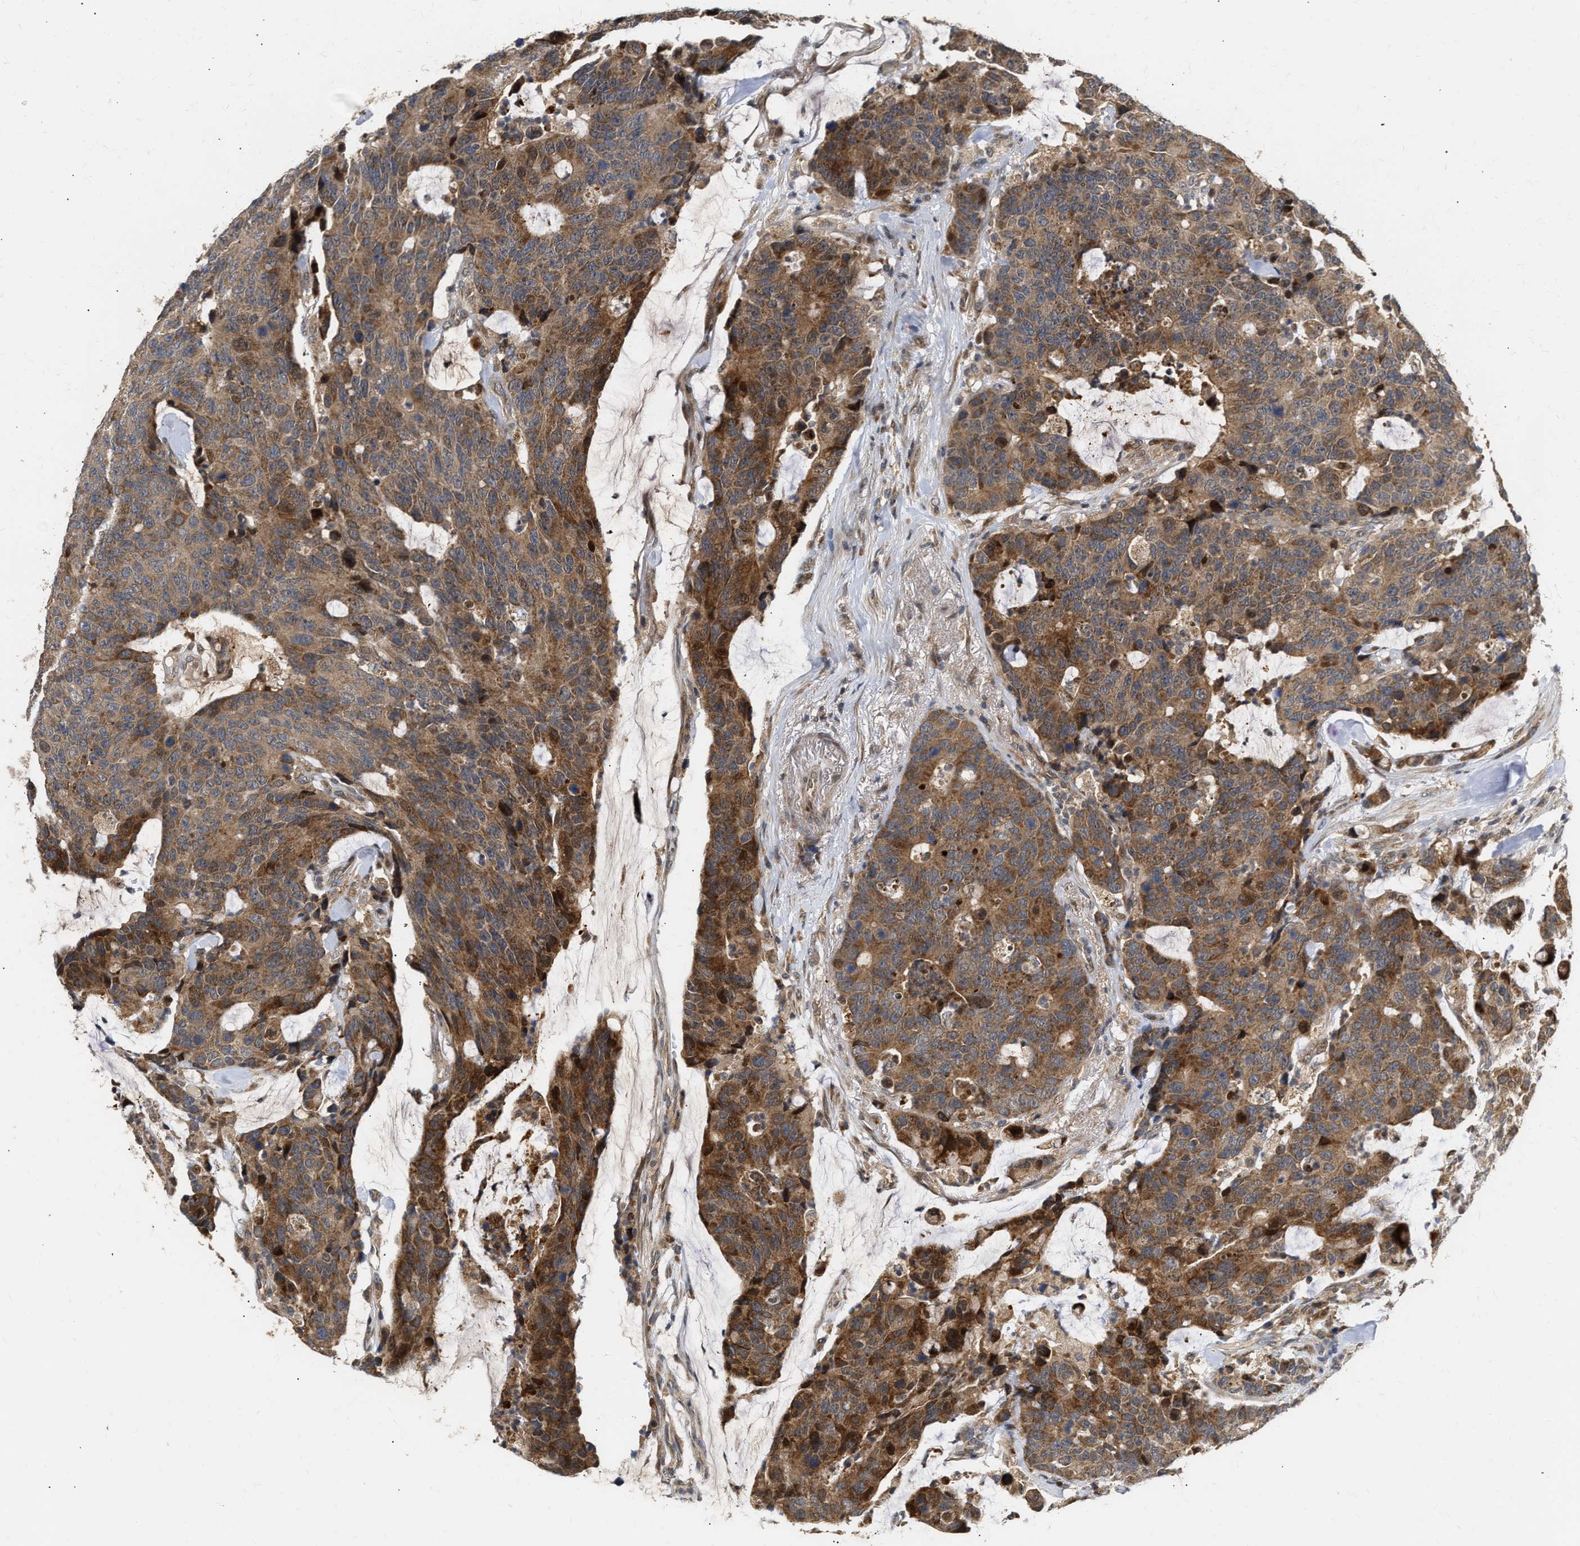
{"staining": {"intensity": "moderate", "quantity": ">75%", "location": "cytoplasmic/membranous"}, "tissue": "colorectal cancer", "cell_type": "Tumor cells", "image_type": "cancer", "snomed": [{"axis": "morphology", "description": "Adenocarcinoma, NOS"}, {"axis": "topography", "description": "Colon"}], "caption": "Colorectal cancer stained with immunohistochemistry reveals moderate cytoplasmic/membranous staining in about >75% of tumor cells. The protein is shown in brown color, while the nuclei are stained blue.", "gene": "EXTL2", "patient": {"sex": "female", "age": 86}}